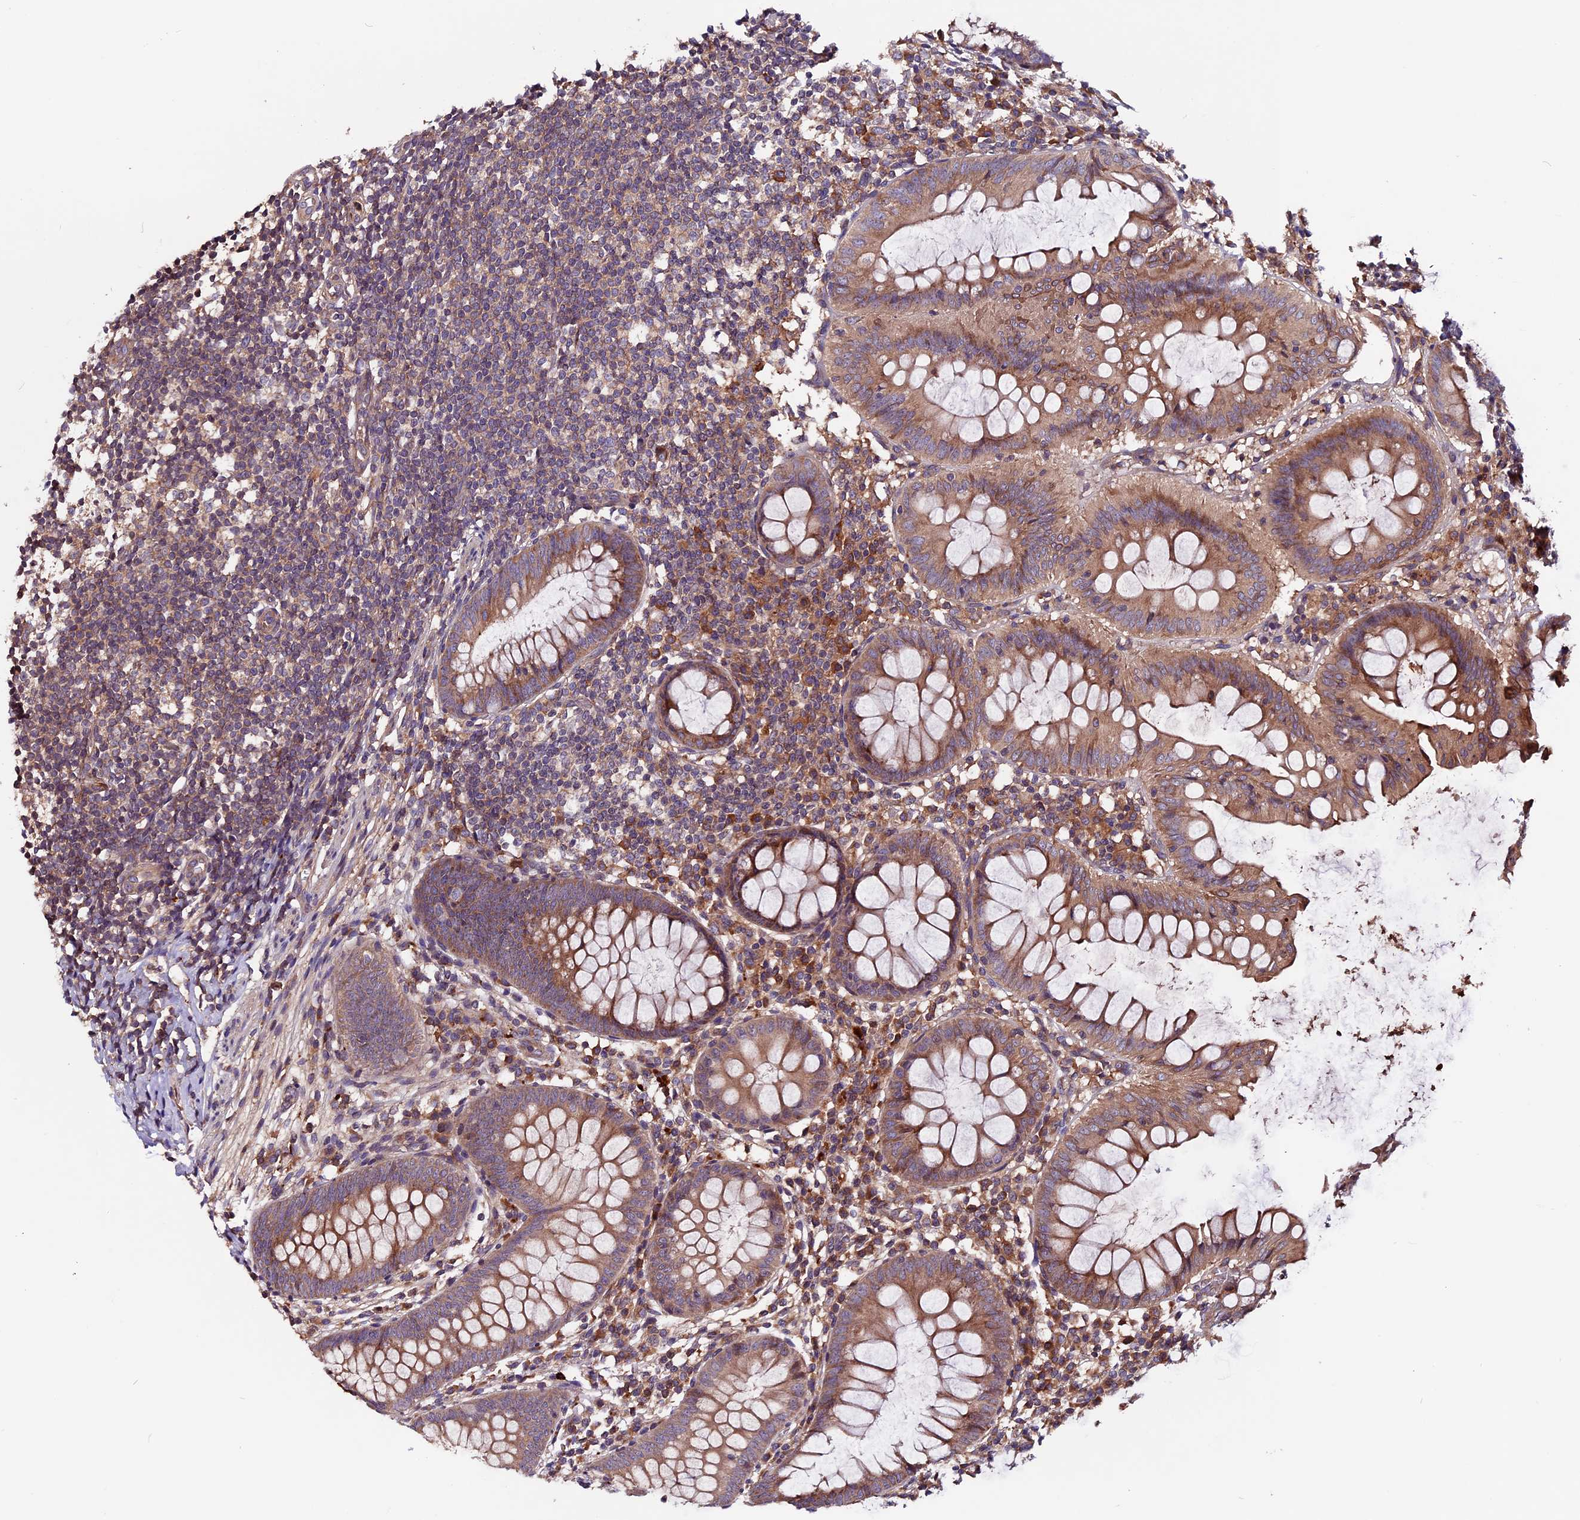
{"staining": {"intensity": "moderate", "quantity": ">75%", "location": "cytoplasmic/membranous"}, "tissue": "appendix", "cell_type": "Glandular cells", "image_type": "normal", "snomed": [{"axis": "morphology", "description": "Normal tissue, NOS"}, {"axis": "topography", "description": "Appendix"}], "caption": "Immunohistochemical staining of normal human appendix reveals medium levels of moderate cytoplasmic/membranous staining in about >75% of glandular cells.", "gene": "ZNF598", "patient": {"sex": "female", "age": 51}}